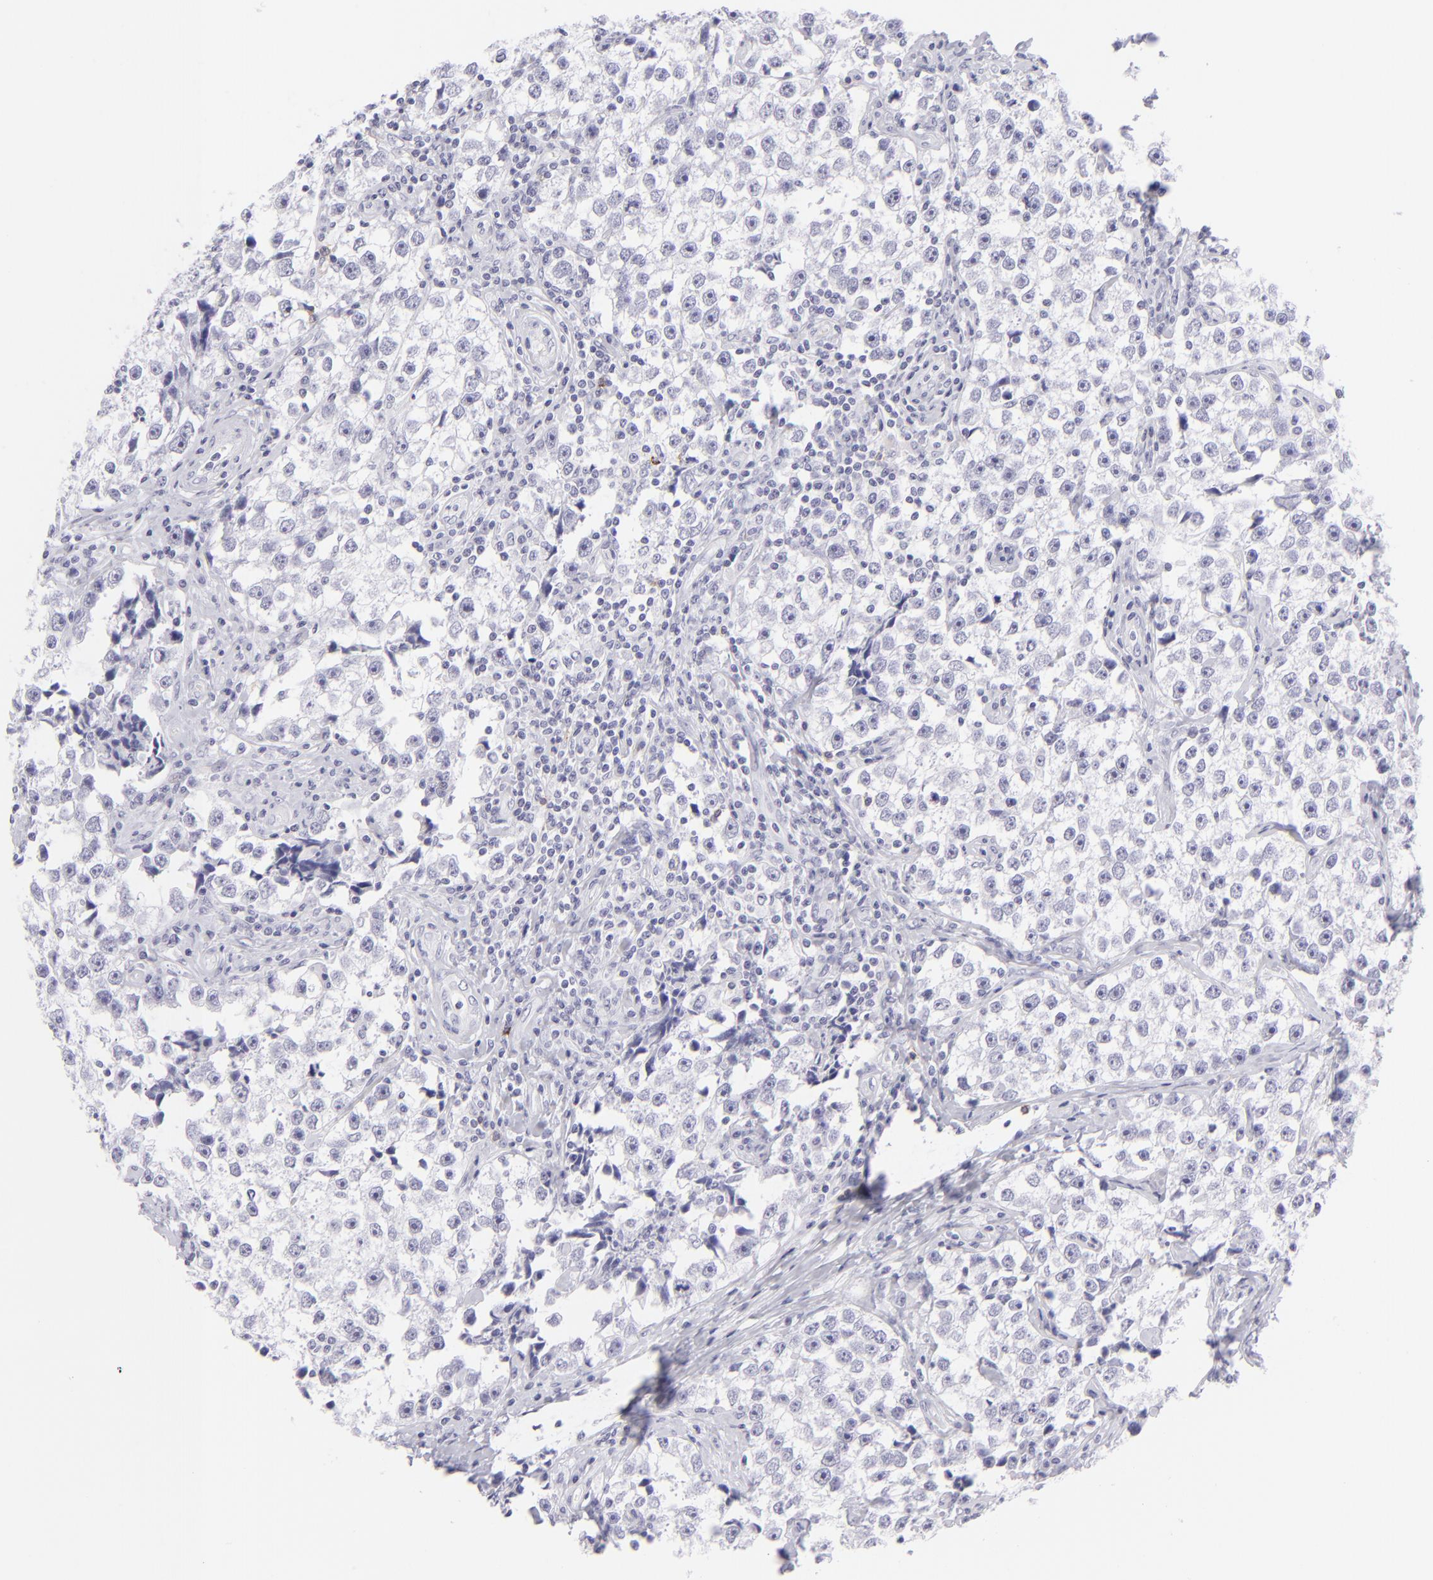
{"staining": {"intensity": "negative", "quantity": "none", "location": "none"}, "tissue": "testis cancer", "cell_type": "Tumor cells", "image_type": "cancer", "snomed": [{"axis": "morphology", "description": "Seminoma, NOS"}, {"axis": "topography", "description": "Testis"}], "caption": "This is a micrograph of IHC staining of testis cancer (seminoma), which shows no staining in tumor cells.", "gene": "FCER2", "patient": {"sex": "male", "age": 32}}